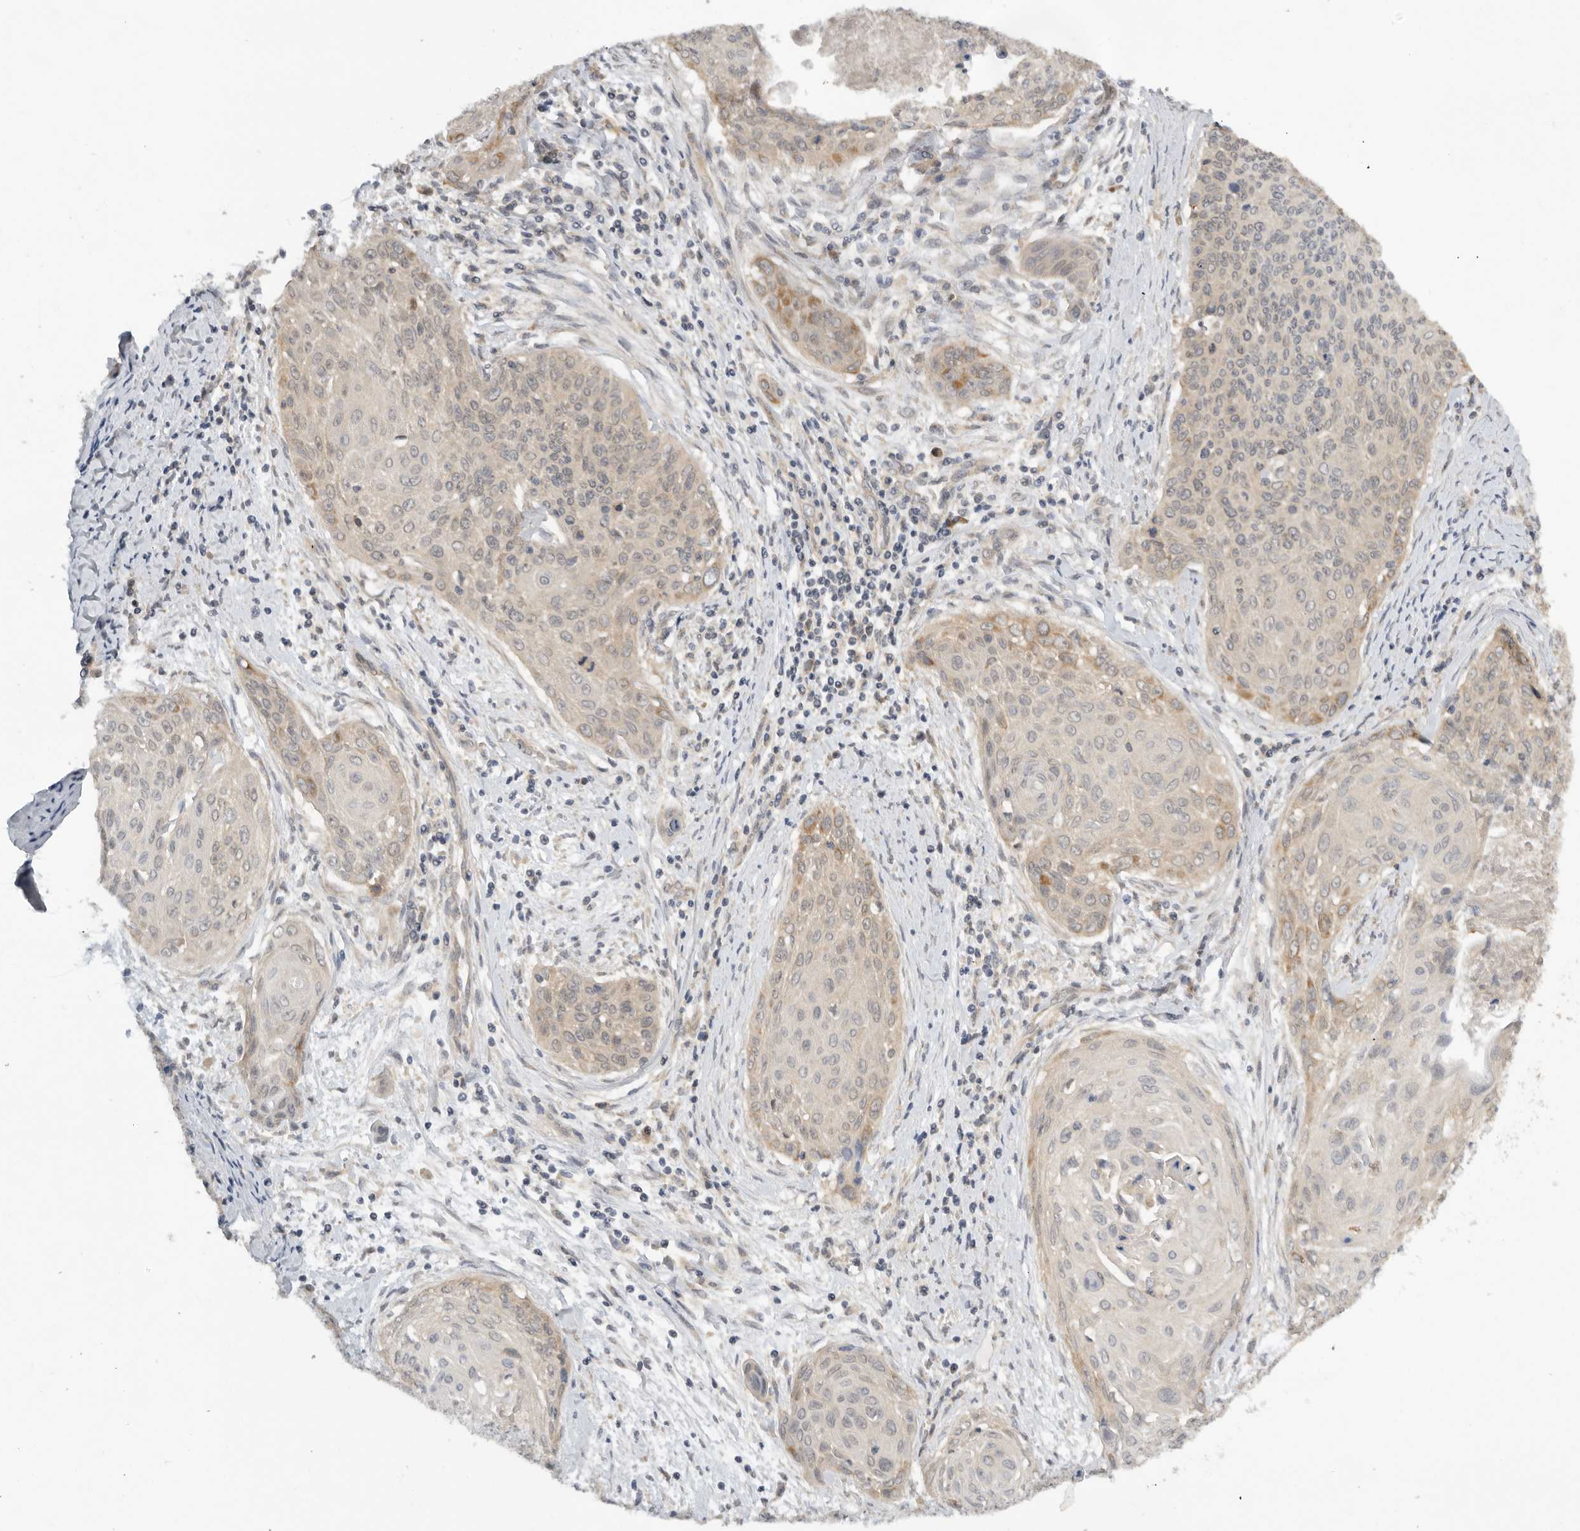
{"staining": {"intensity": "weak", "quantity": "<25%", "location": "cytoplasmic/membranous"}, "tissue": "cervical cancer", "cell_type": "Tumor cells", "image_type": "cancer", "snomed": [{"axis": "morphology", "description": "Squamous cell carcinoma, NOS"}, {"axis": "topography", "description": "Cervix"}], "caption": "Protein analysis of squamous cell carcinoma (cervical) reveals no significant positivity in tumor cells.", "gene": "AASDHPPT", "patient": {"sex": "female", "age": 55}}